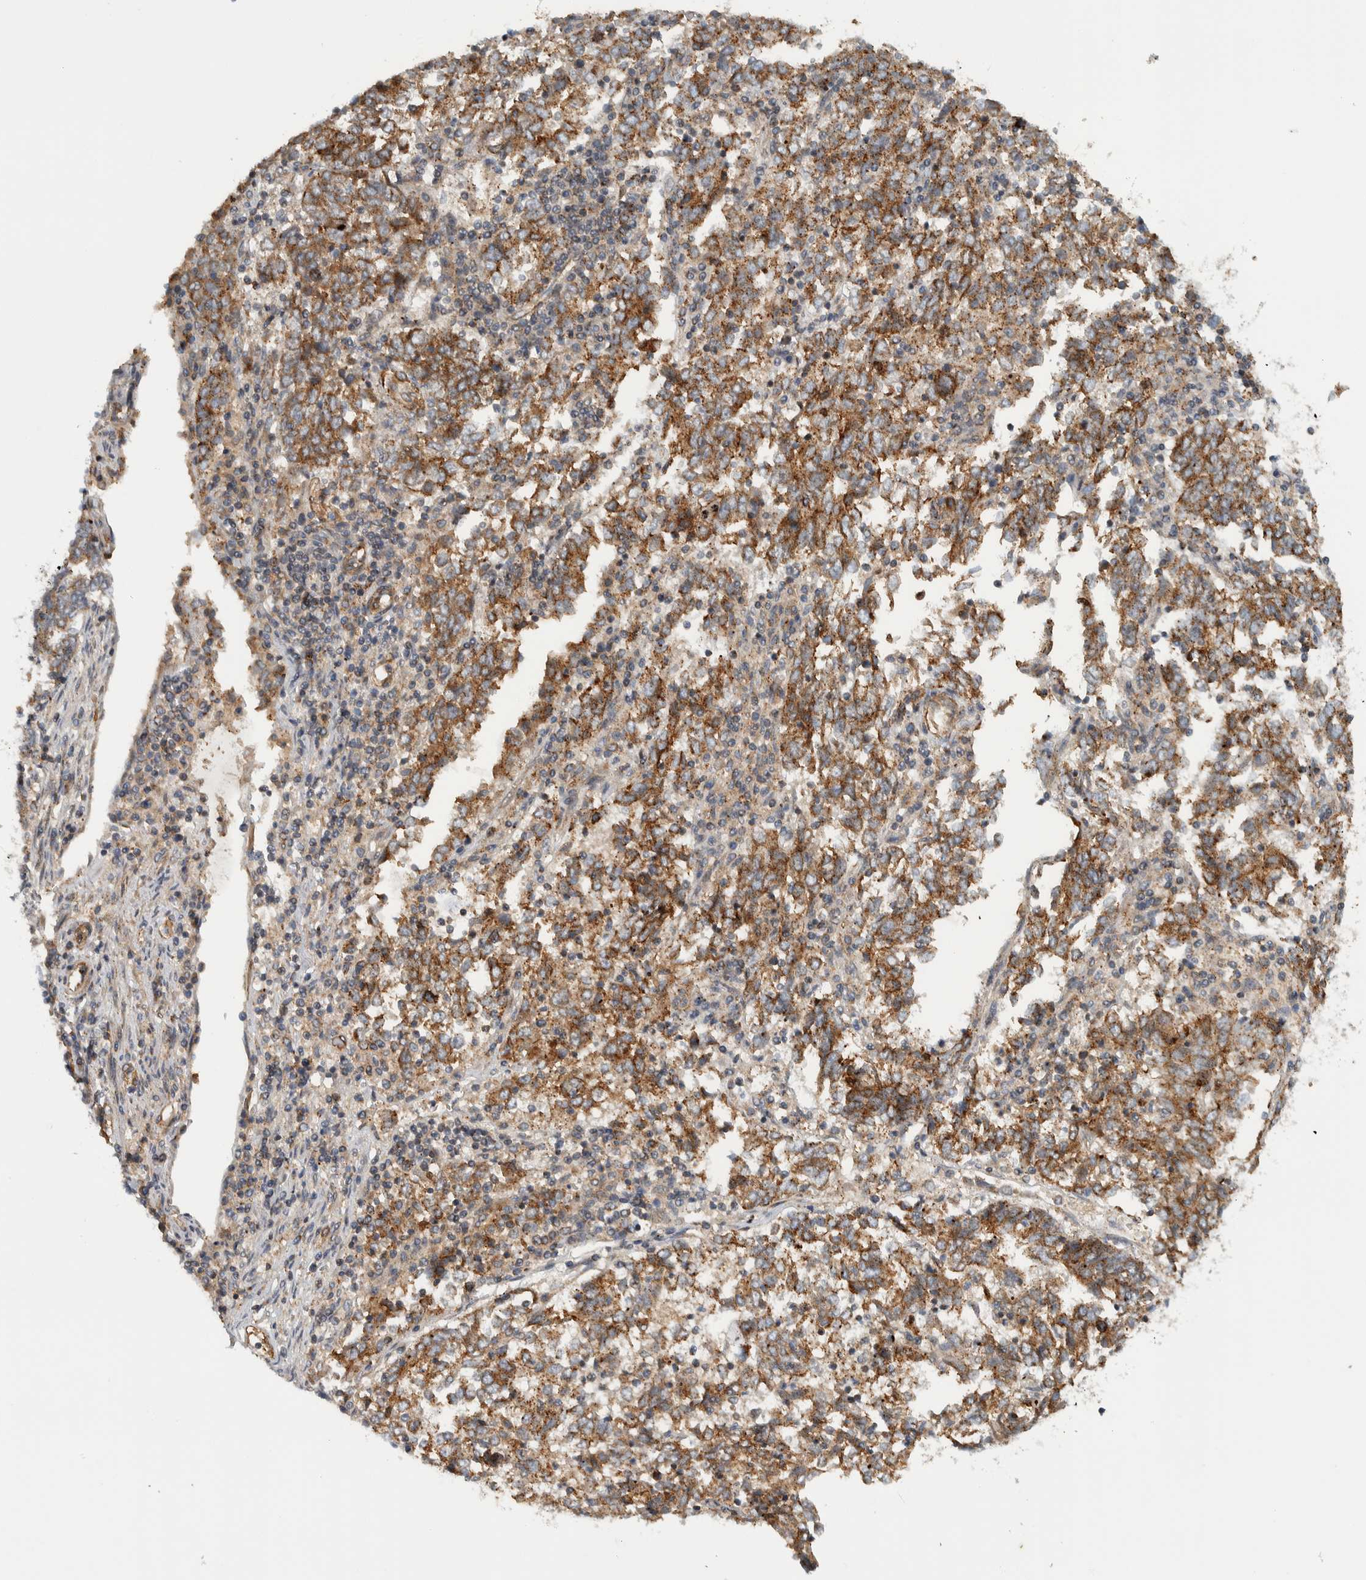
{"staining": {"intensity": "moderate", "quantity": ">75%", "location": "cytoplasmic/membranous"}, "tissue": "endometrial cancer", "cell_type": "Tumor cells", "image_type": "cancer", "snomed": [{"axis": "morphology", "description": "Adenocarcinoma, NOS"}, {"axis": "topography", "description": "Endometrium"}], "caption": "A photomicrograph of endometrial cancer stained for a protein exhibits moderate cytoplasmic/membranous brown staining in tumor cells. (DAB IHC, brown staining for protein, blue staining for nuclei).", "gene": "TBC1D31", "patient": {"sex": "female", "age": 80}}